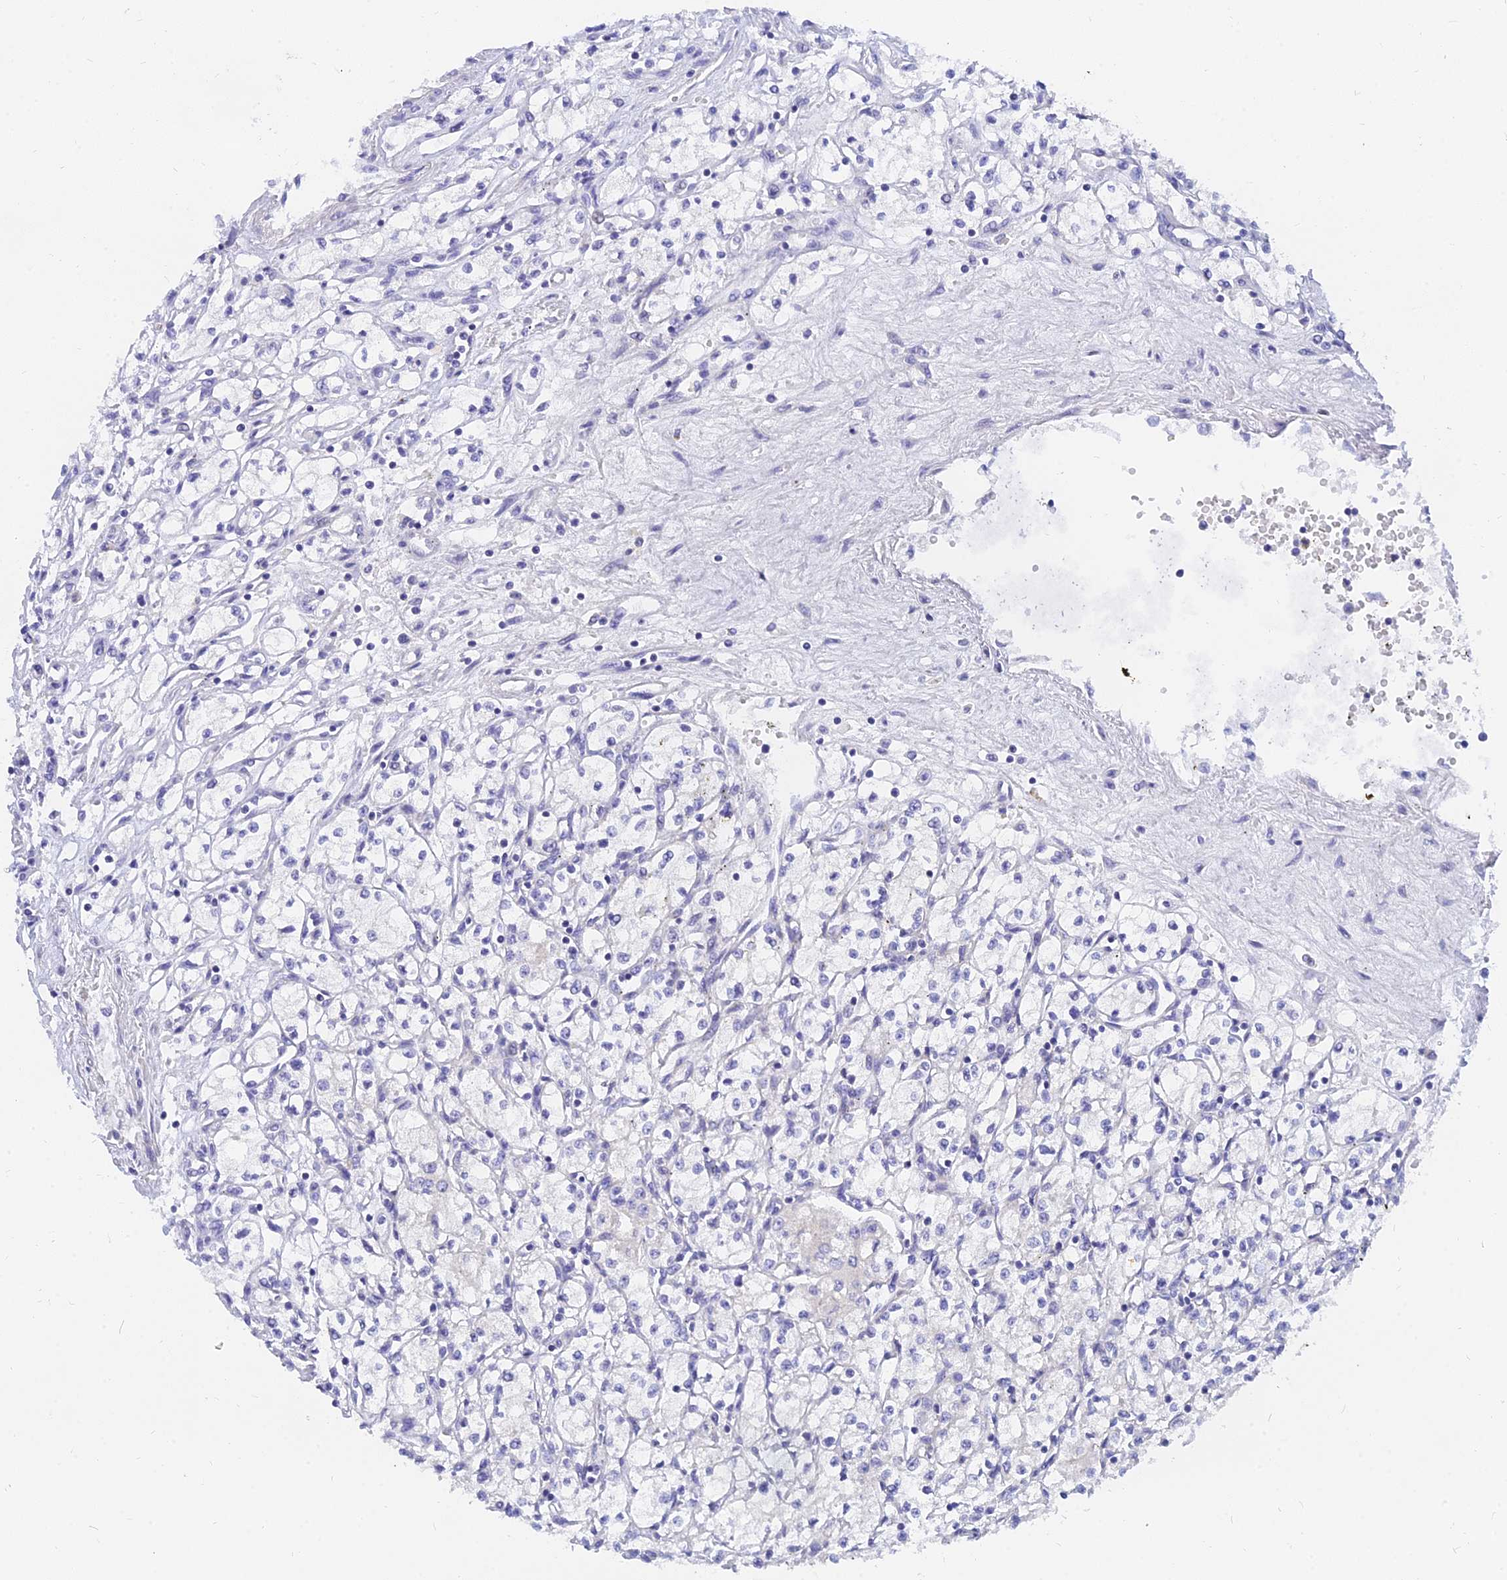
{"staining": {"intensity": "negative", "quantity": "none", "location": "none"}, "tissue": "renal cancer", "cell_type": "Tumor cells", "image_type": "cancer", "snomed": [{"axis": "morphology", "description": "Adenocarcinoma, NOS"}, {"axis": "topography", "description": "Kidney"}], "caption": "A high-resolution histopathology image shows immunohistochemistry (IHC) staining of renal adenocarcinoma, which shows no significant expression in tumor cells.", "gene": "TMEM161B", "patient": {"sex": "male", "age": 59}}